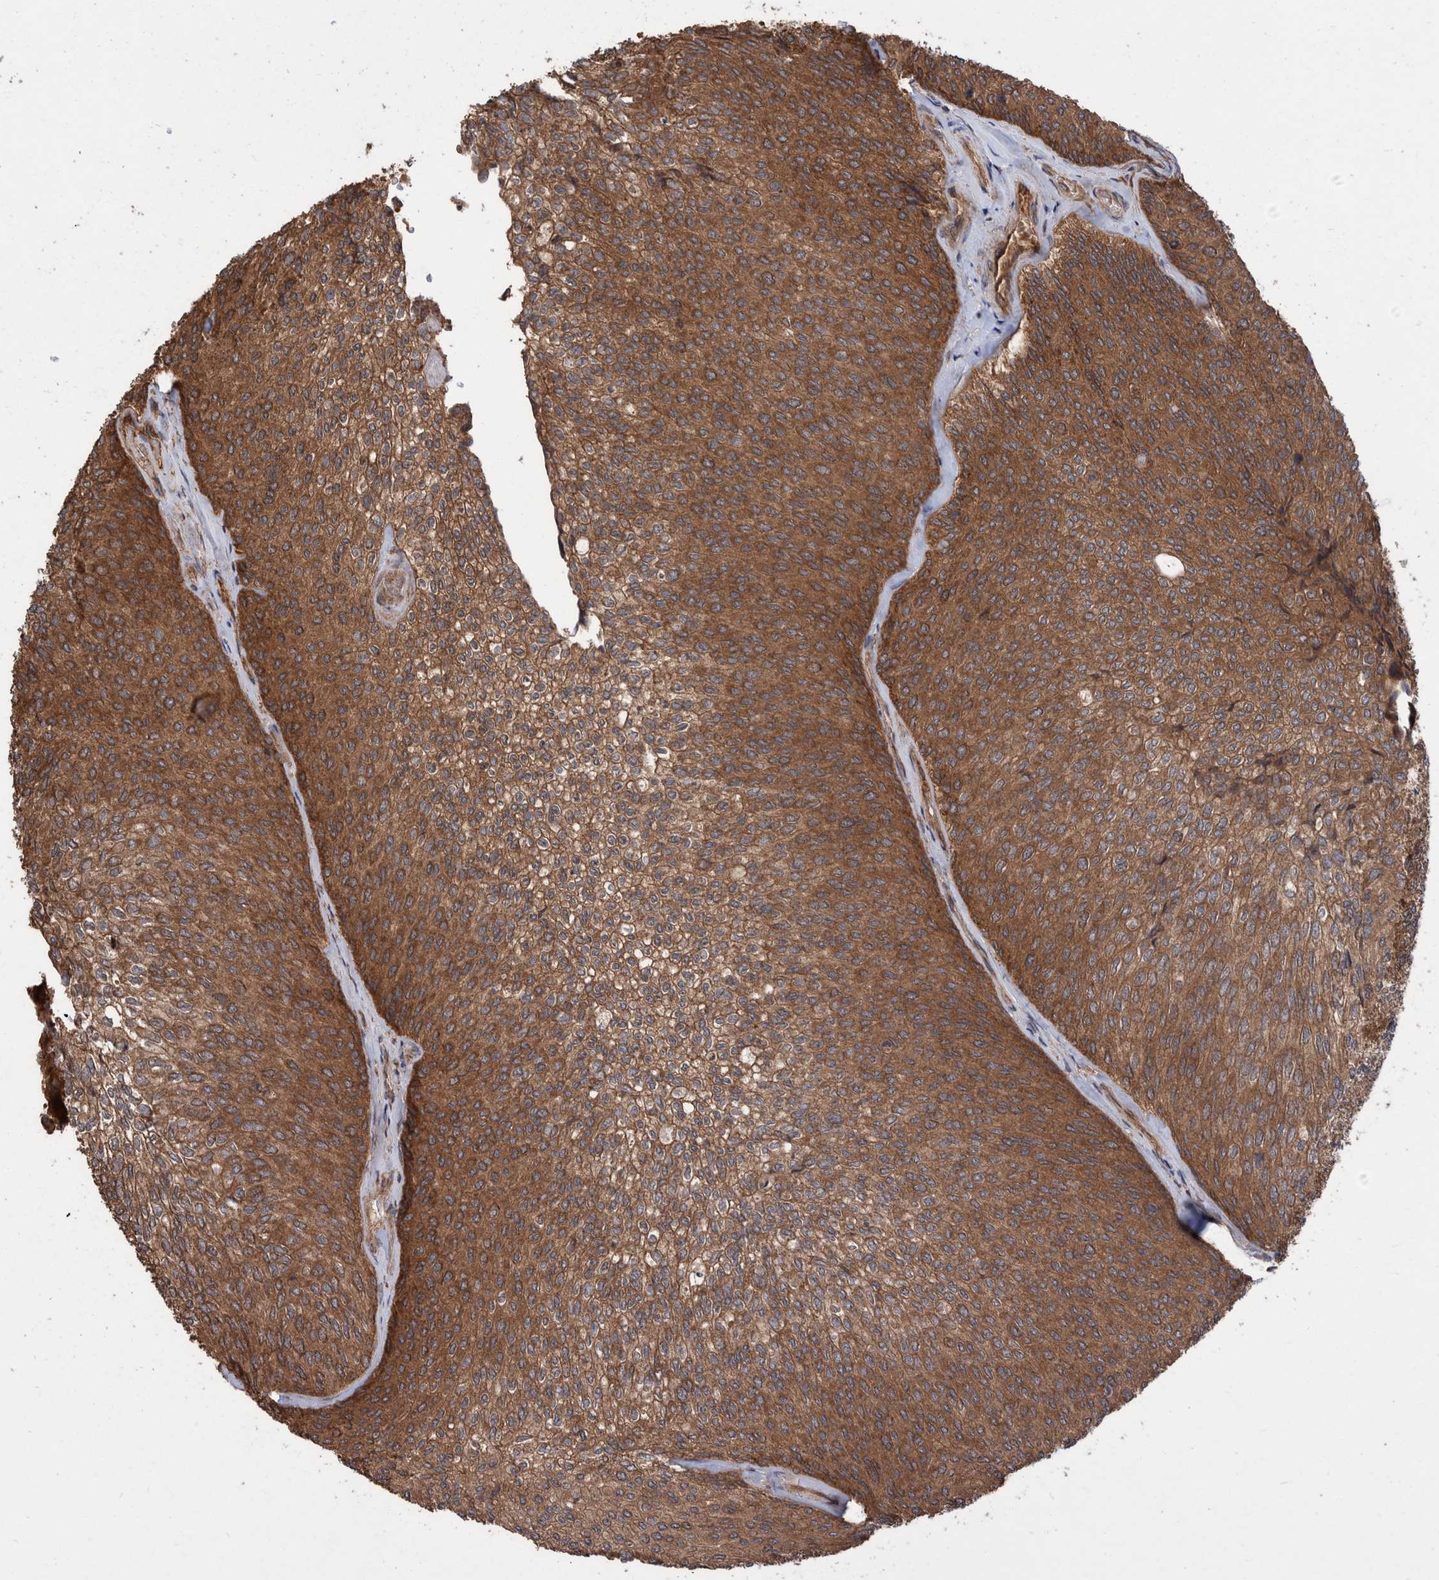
{"staining": {"intensity": "moderate", "quantity": ">75%", "location": "cytoplasmic/membranous"}, "tissue": "urothelial cancer", "cell_type": "Tumor cells", "image_type": "cancer", "snomed": [{"axis": "morphology", "description": "Urothelial carcinoma, Low grade"}, {"axis": "topography", "description": "Urinary bladder"}], "caption": "This is a histology image of IHC staining of low-grade urothelial carcinoma, which shows moderate staining in the cytoplasmic/membranous of tumor cells.", "gene": "VBP1", "patient": {"sex": "female", "age": 79}}